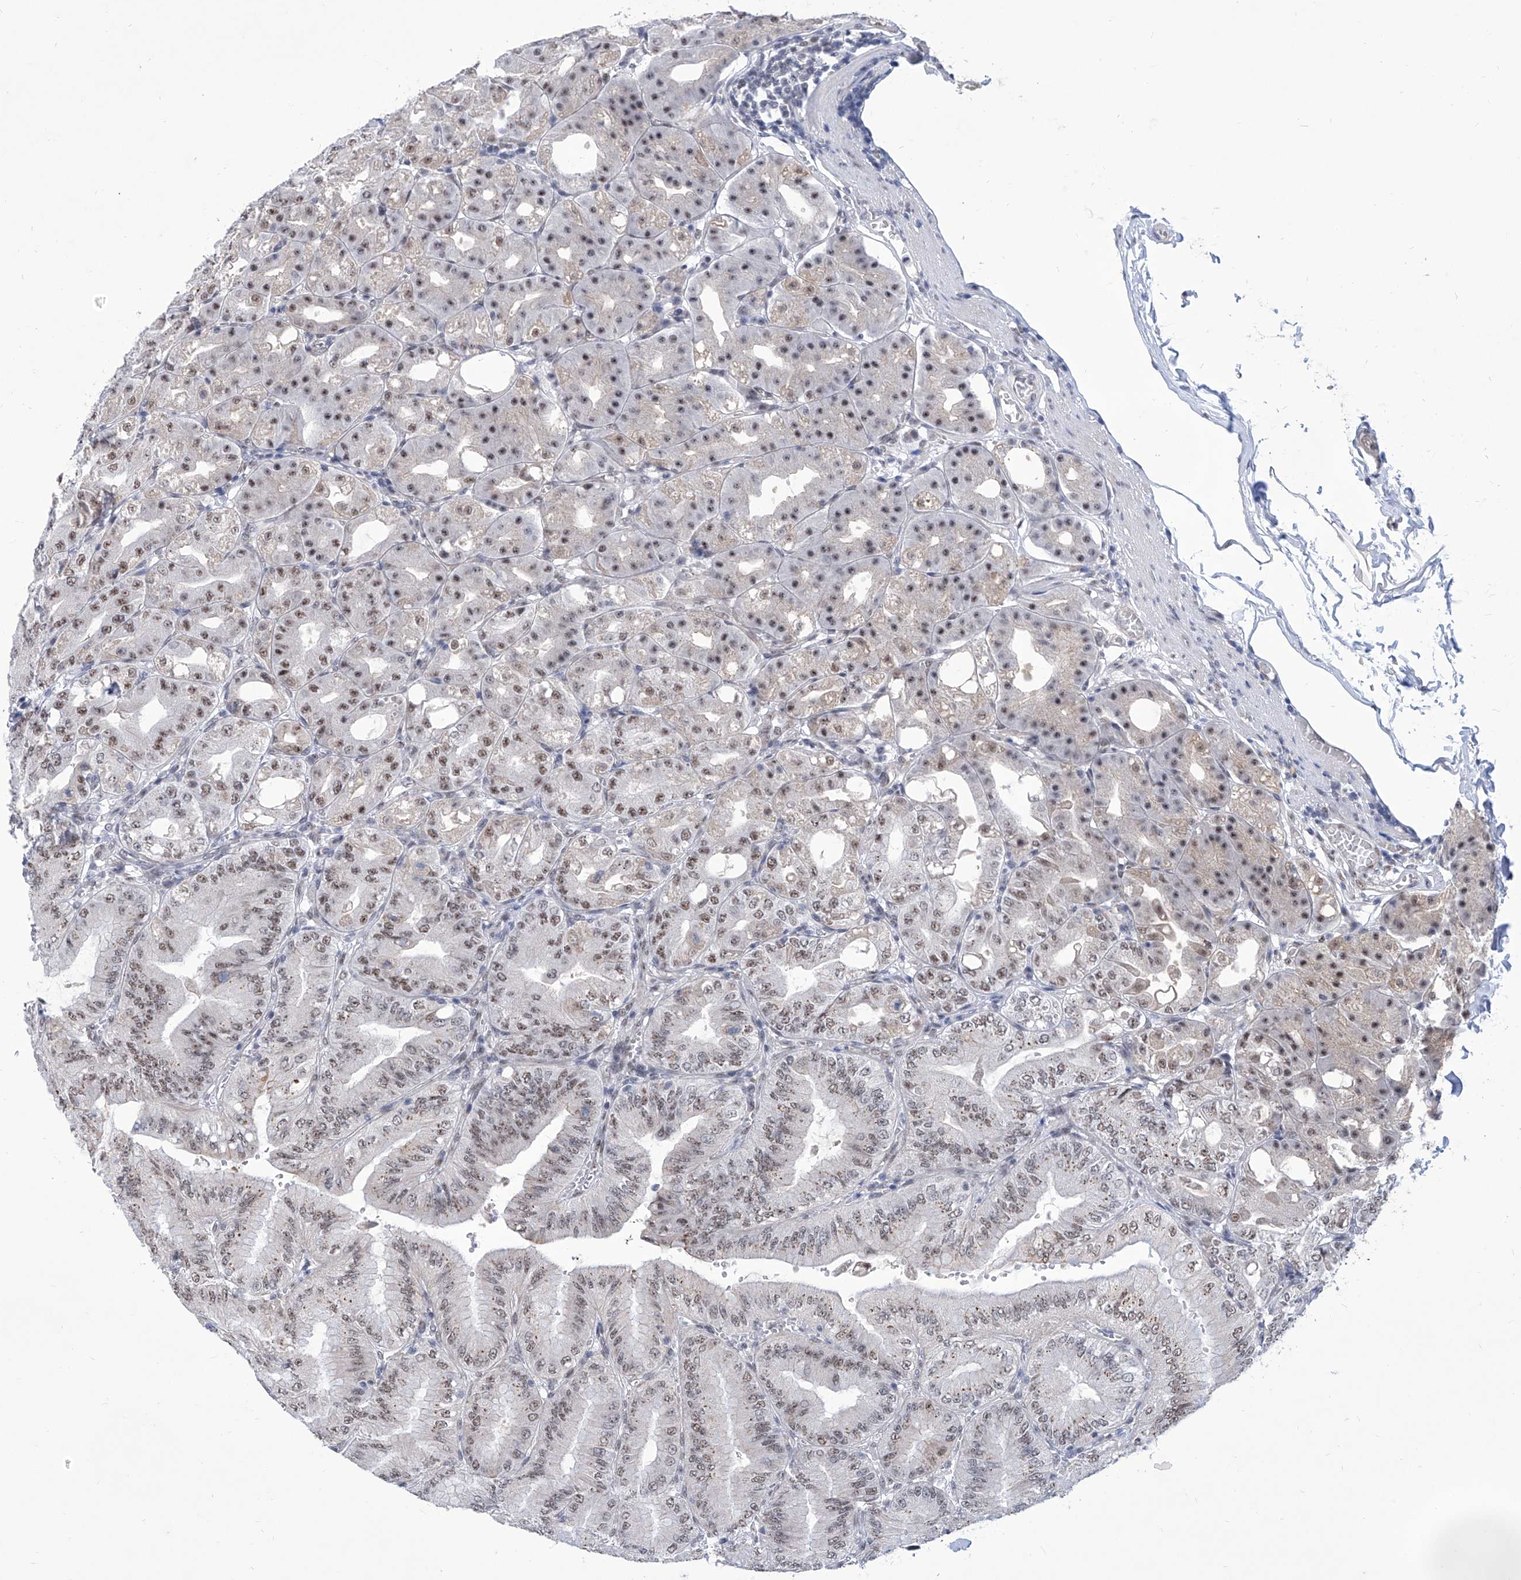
{"staining": {"intensity": "moderate", "quantity": ">75%", "location": "nuclear"}, "tissue": "stomach", "cell_type": "Glandular cells", "image_type": "normal", "snomed": [{"axis": "morphology", "description": "Normal tissue, NOS"}, {"axis": "topography", "description": "Stomach, lower"}], "caption": "Approximately >75% of glandular cells in benign human stomach display moderate nuclear protein positivity as visualized by brown immunohistochemical staining.", "gene": "SART1", "patient": {"sex": "male", "age": 71}}